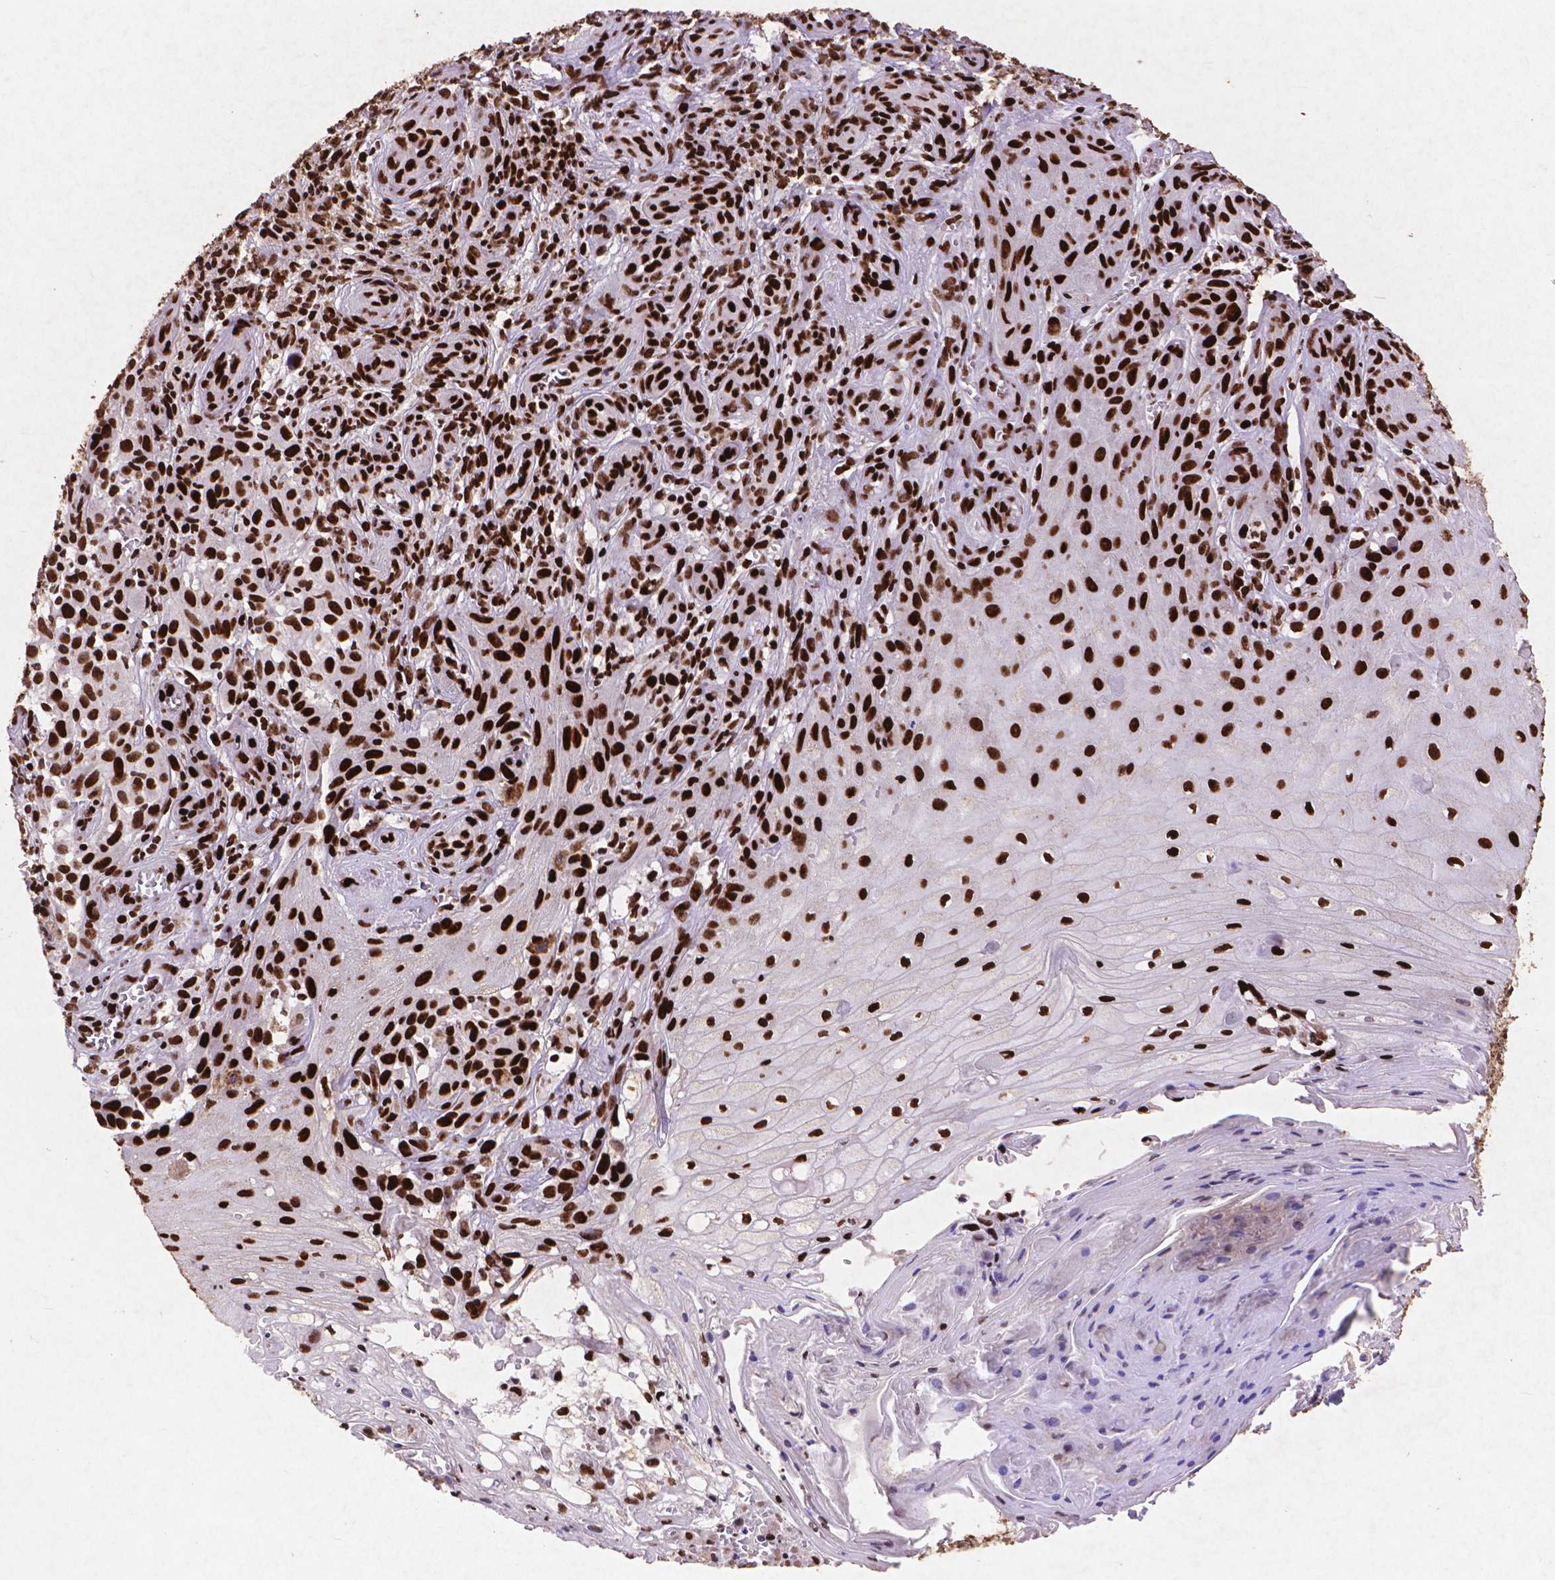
{"staining": {"intensity": "strong", "quantity": ">75%", "location": "nuclear"}, "tissue": "melanoma", "cell_type": "Tumor cells", "image_type": "cancer", "snomed": [{"axis": "morphology", "description": "Malignant melanoma, NOS"}, {"axis": "topography", "description": "Skin"}], "caption": "Protein expression by immunohistochemistry demonstrates strong nuclear staining in about >75% of tumor cells in malignant melanoma. The staining was performed using DAB (3,3'-diaminobenzidine), with brown indicating positive protein expression. Nuclei are stained blue with hematoxylin.", "gene": "CITED2", "patient": {"sex": "female", "age": 53}}